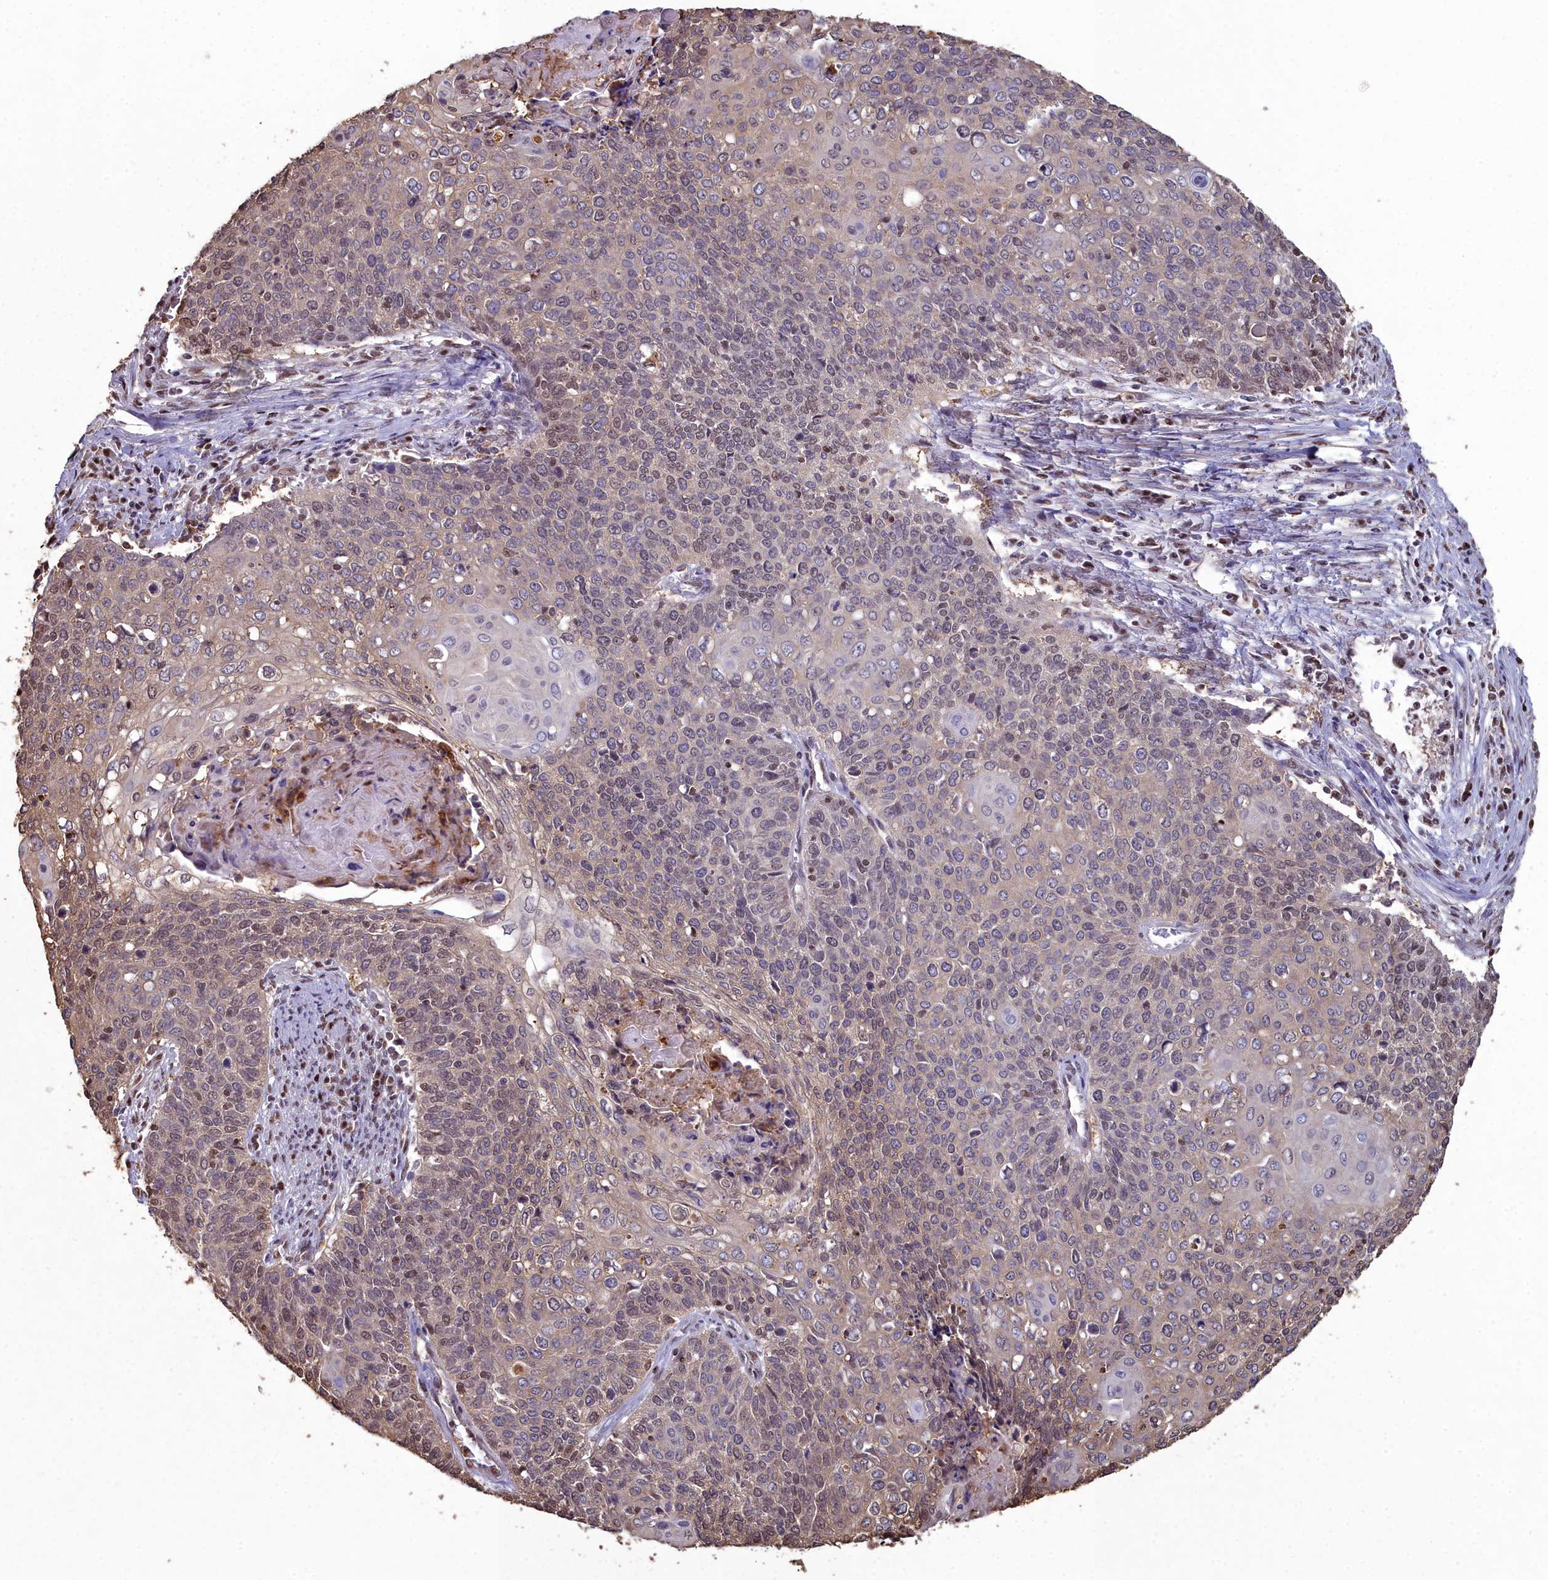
{"staining": {"intensity": "moderate", "quantity": "<25%", "location": "cytoplasmic/membranous,nuclear"}, "tissue": "cervical cancer", "cell_type": "Tumor cells", "image_type": "cancer", "snomed": [{"axis": "morphology", "description": "Squamous cell carcinoma, NOS"}, {"axis": "topography", "description": "Cervix"}], "caption": "Protein expression by IHC exhibits moderate cytoplasmic/membranous and nuclear expression in about <25% of tumor cells in squamous cell carcinoma (cervical).", "gene": "GAPDH", "patient": {"sex": "female", "age": 39}}